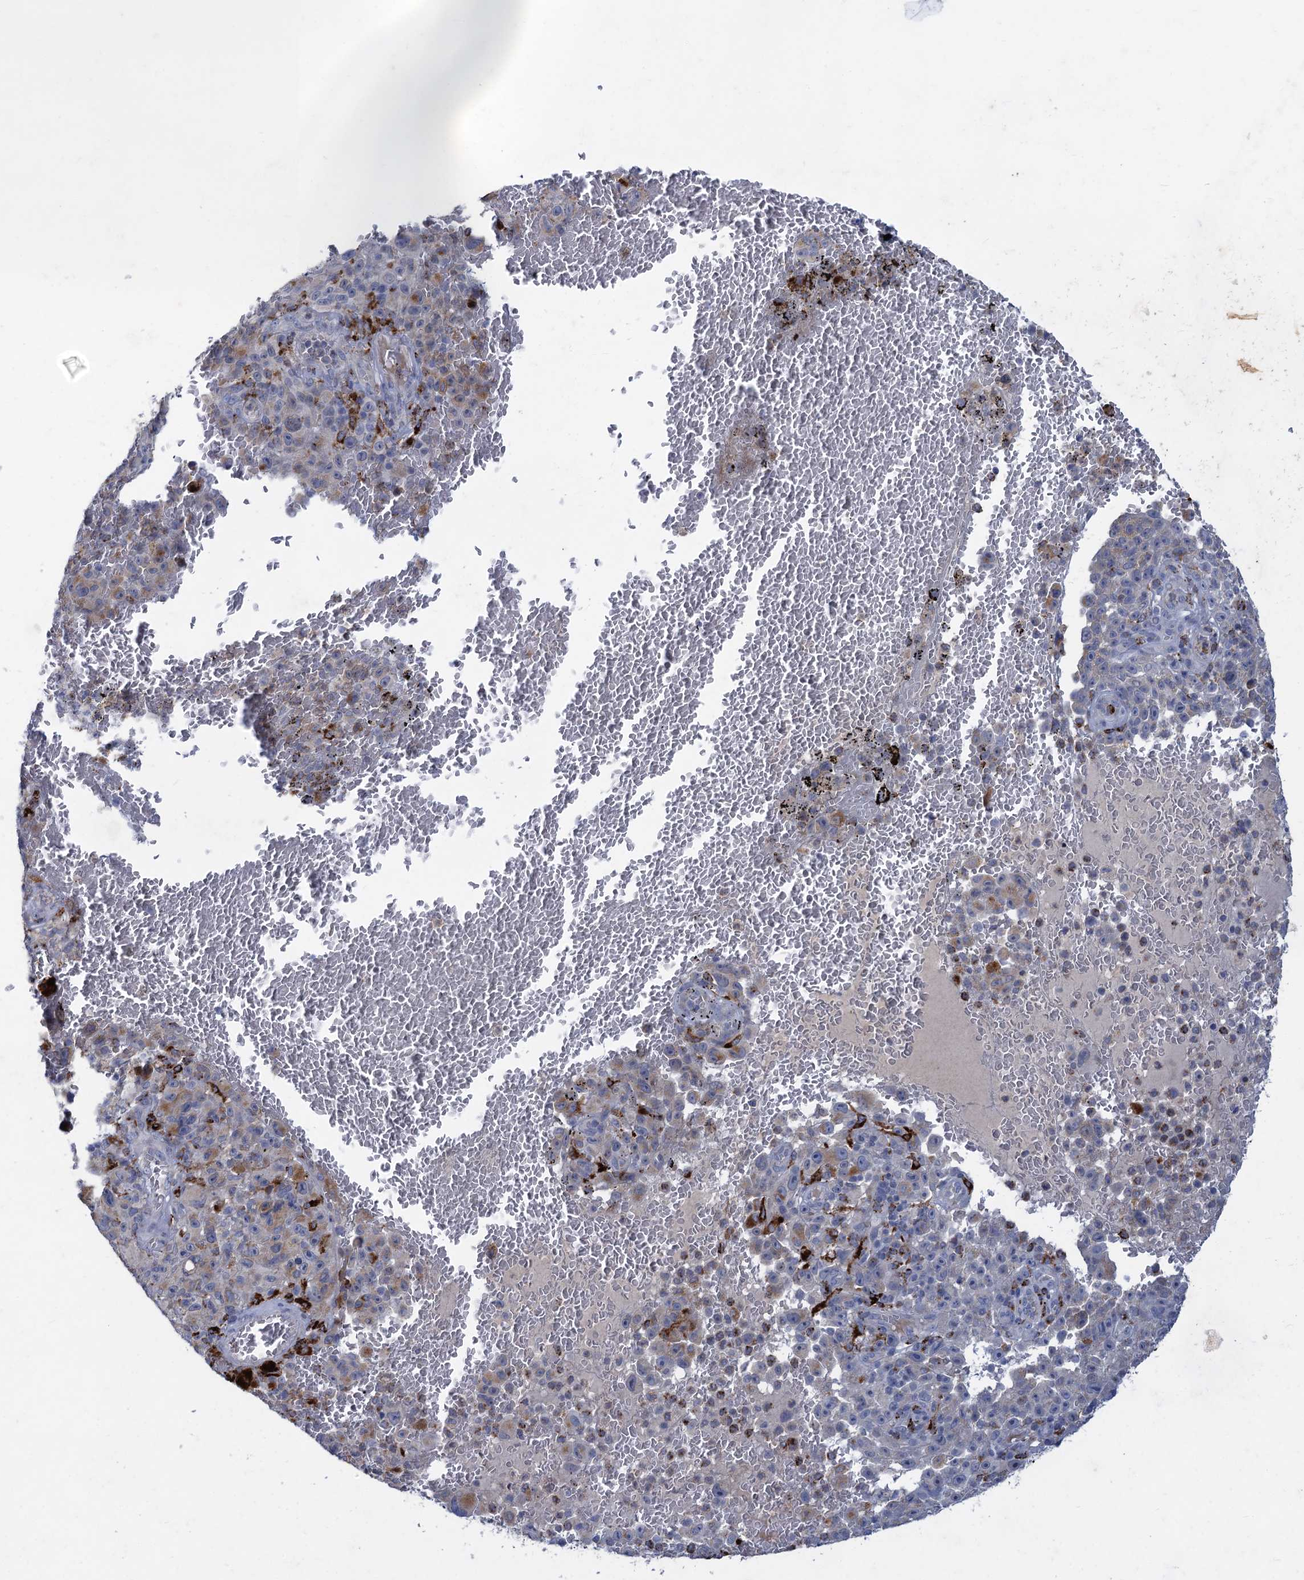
{"staining": {"intensity": "negative", "quantity": "none", "location": "none"}, "tissue": "melanoma", "cell_type": "Tumor cells", "image_type": "cancer", "snomed": [{"axis": "morphology", "description": "Malignant melanoma, NOS"}, {"axis": "topography", "description": "Skin"}], "caption": "High magnification brightfield microscopy of malignant melanoma stained with DAB (3,3'-diaminobenzidine) (brown) and counterstained with hematoxylin (blue): tumor cells show no significant staining.", "gene": "ANKS3", "patient": {"sex": "female", "age": 82}}